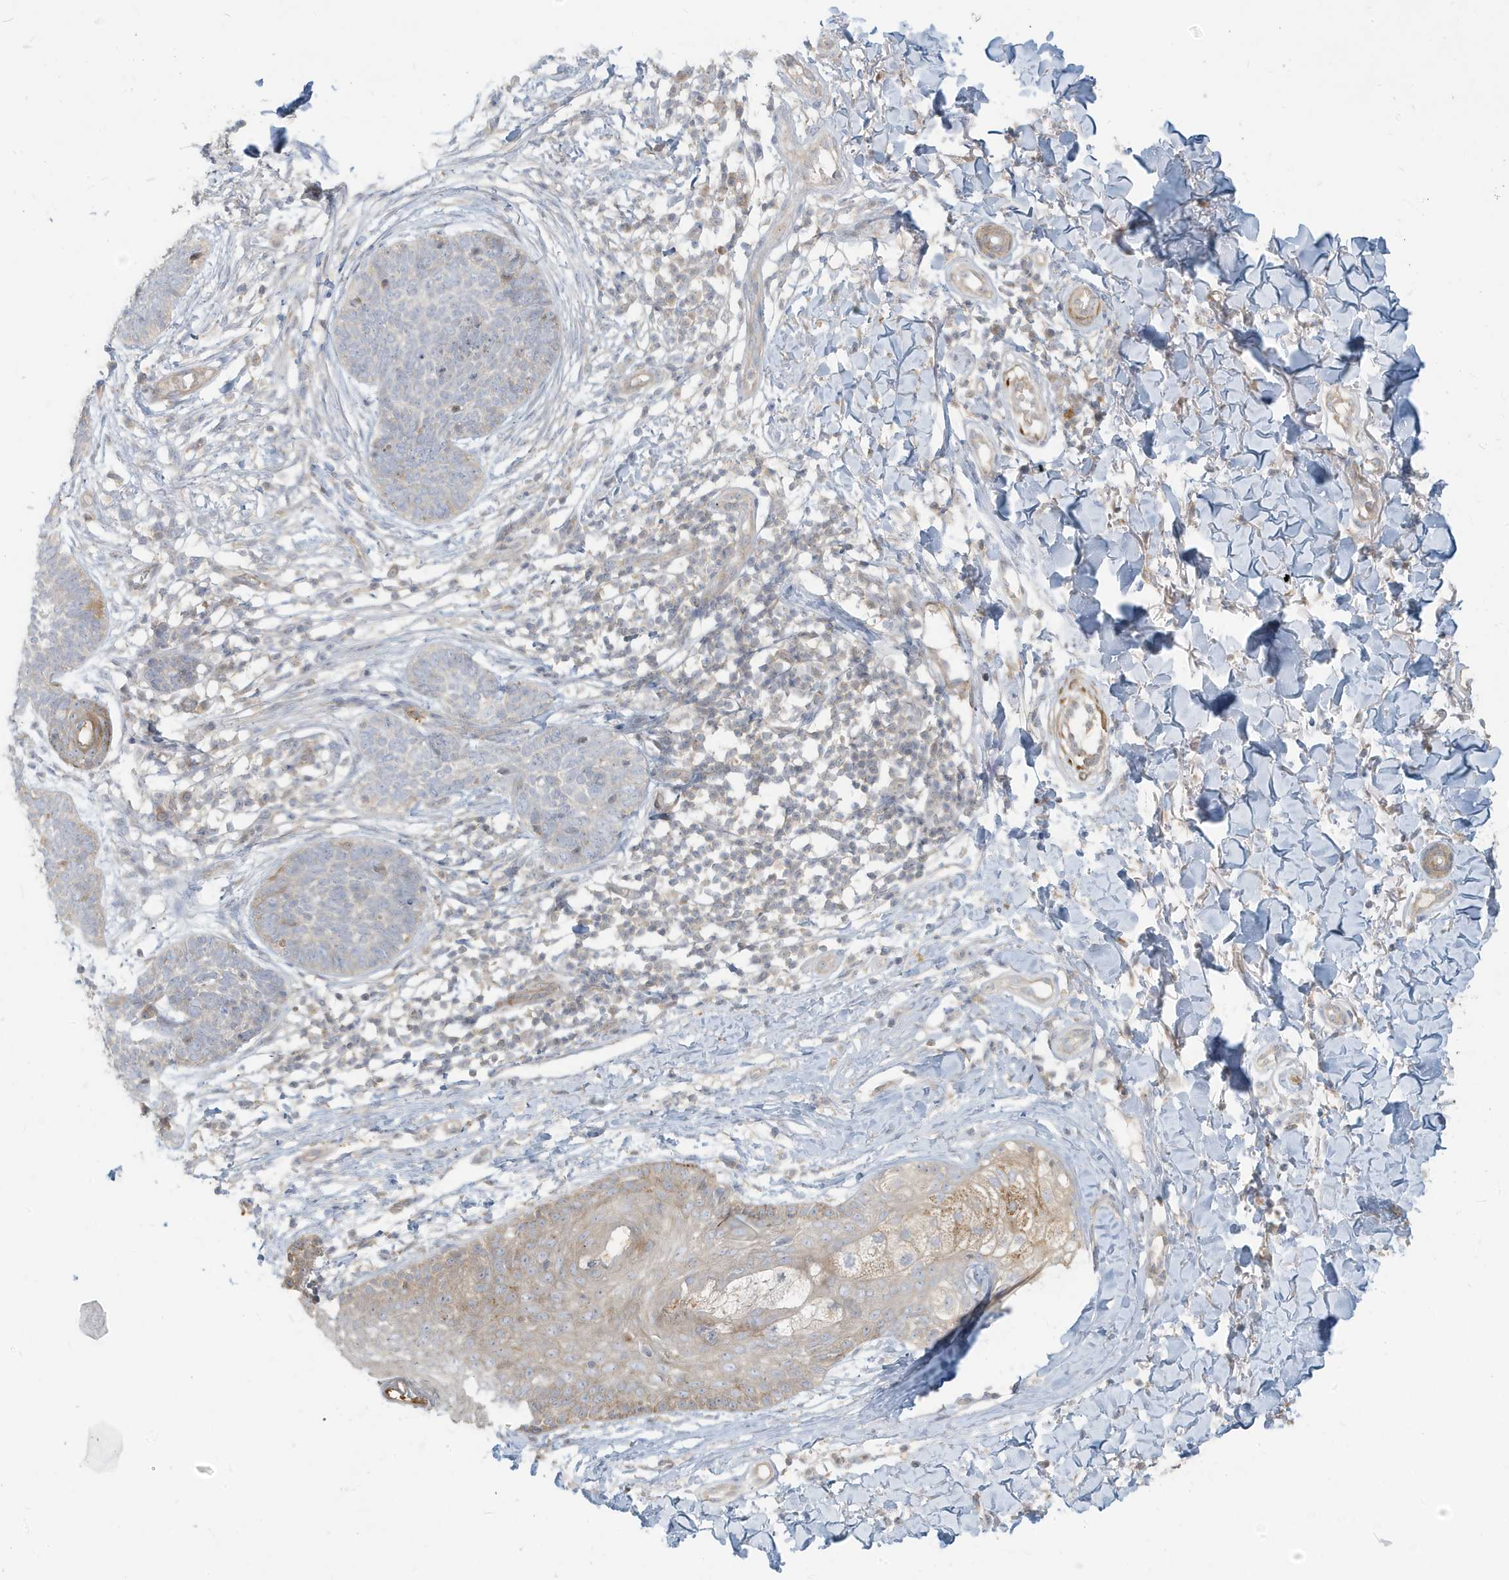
{"staining": {"intensity": "weak", "quantity": "<25%", "location": "cytoplasmic/membranous"}, "tissue": "skin cancer", "cell_type": "Tumor cells", "image_type": "cancer", "snomed": [{"axis": "morphology", "description": "Basal cell carcinoma"}, {"axis": "topography", "description": "Skin"}], "caption": "High magnification brightfield microscopy of skin basal cell carcinoma stained with DAB (3,3'-diaminobenzidine) (brown) and counterstained with hematoxylin (blue): tumor cells show no significant expression.", "gene": "MCOLN1", "patient": {"sex": "female", "age": 64}}